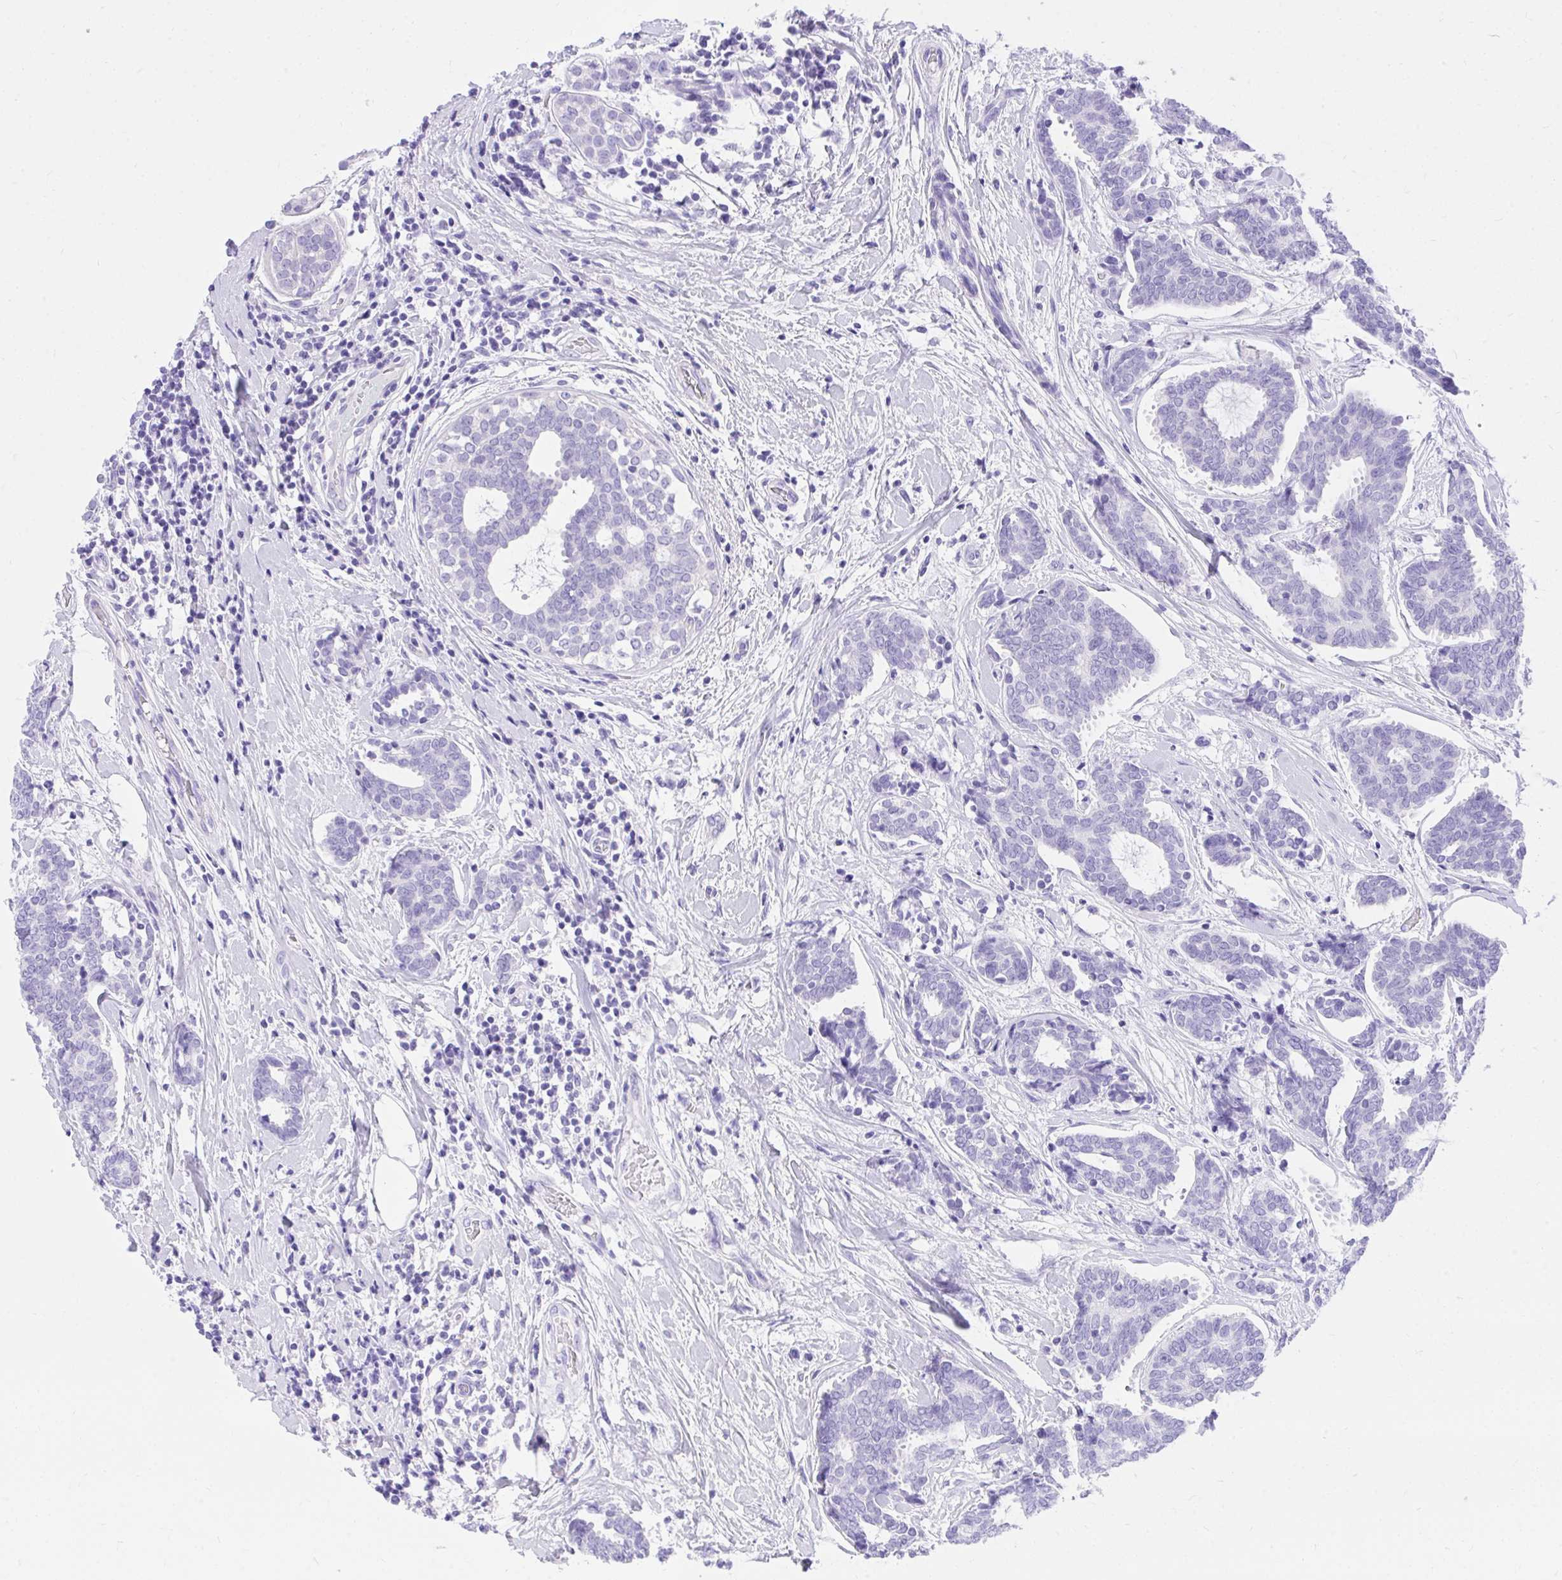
{"staining": {"intensity": "negative", "quantity": "none", "location": "none"}, "tissue": "breast cancer", "cell_type": "Tumor cells", "image_type": "cancer", "snomed": [{"axis": "morphology", "description": "Intraductal carcinoma, in situ"}, {"axis": "morphology", "description": "Duct carcinoma"}, {"axis": "morphology", "description": "Lobular carcinoma, in situ"}, {"axis": "topography", "description": "Breast"}], "caption": "This is a histopathology image of immunohistochemistry (IHC) staining of breast cancer, which shows no positivity in tumor cells. (DAB (3,3'-diaminobenzidine) immunohistochemistry (IHC), high magnification).", "gene": "KCNN4", "patient": {"sex": "female", "age": 44}}